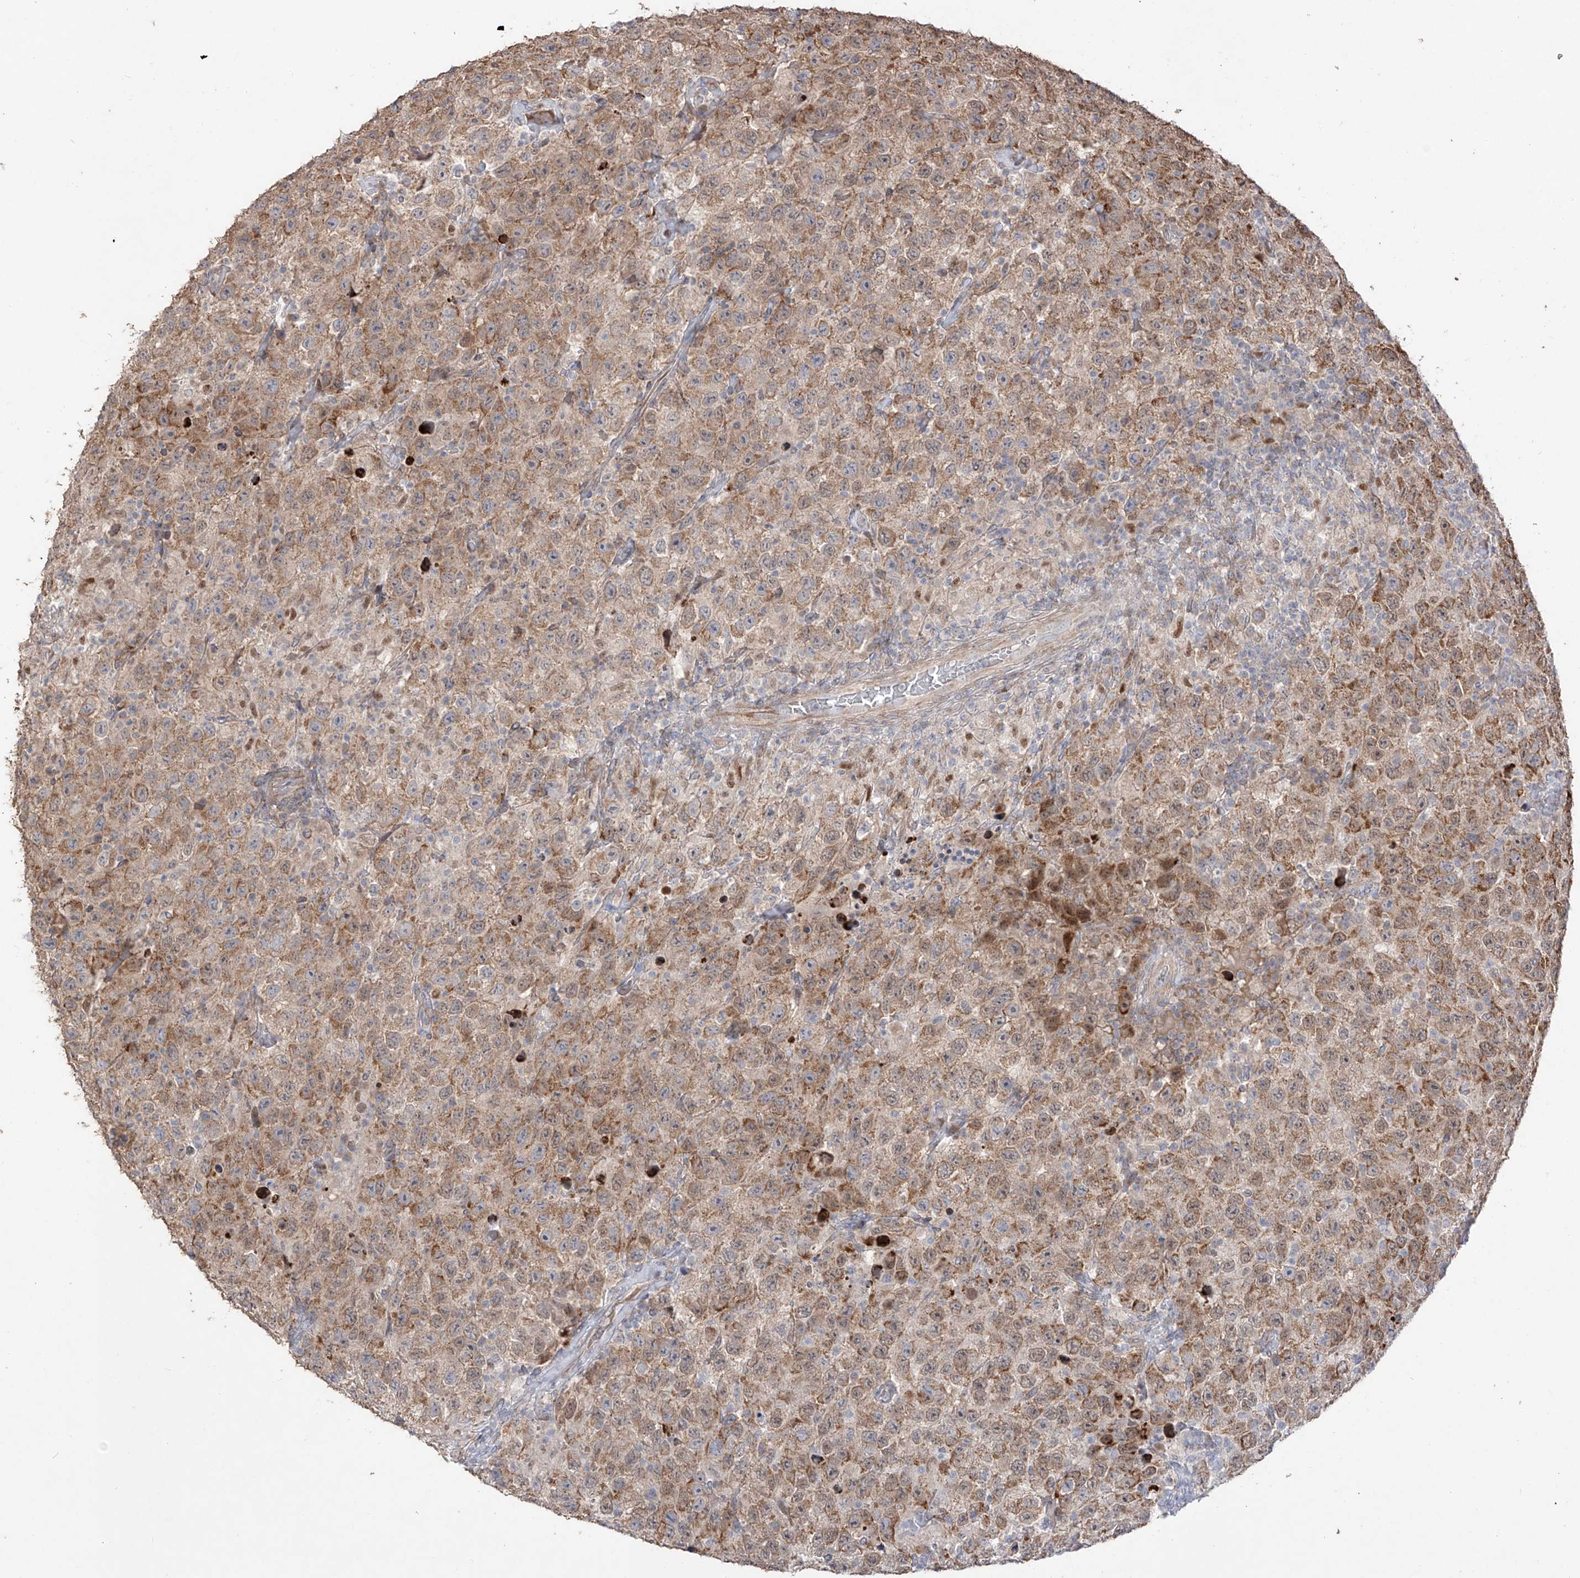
{"staining": {"intensity": "moderate", "quantity": ">75%", "location": "cytoplasmic/membranous"}, "tissue": "testis cancer", "cell_type": "Tumor cells", "image_type": "cancer", "snomed": [{"axis": "morphology", "description": "Seminoma, NOS"}, {"axis": "topography", "description": "Testis"}], "caption": "Seminoma (testis) stained with DAB immunohistochemistry (IHC) reveals medium levels of moderate cytoplasmic/membranous staining in approximately >75% of tumor cells.", "gene": "YKT6", "patient": {"sex": "male", "age": 41}}